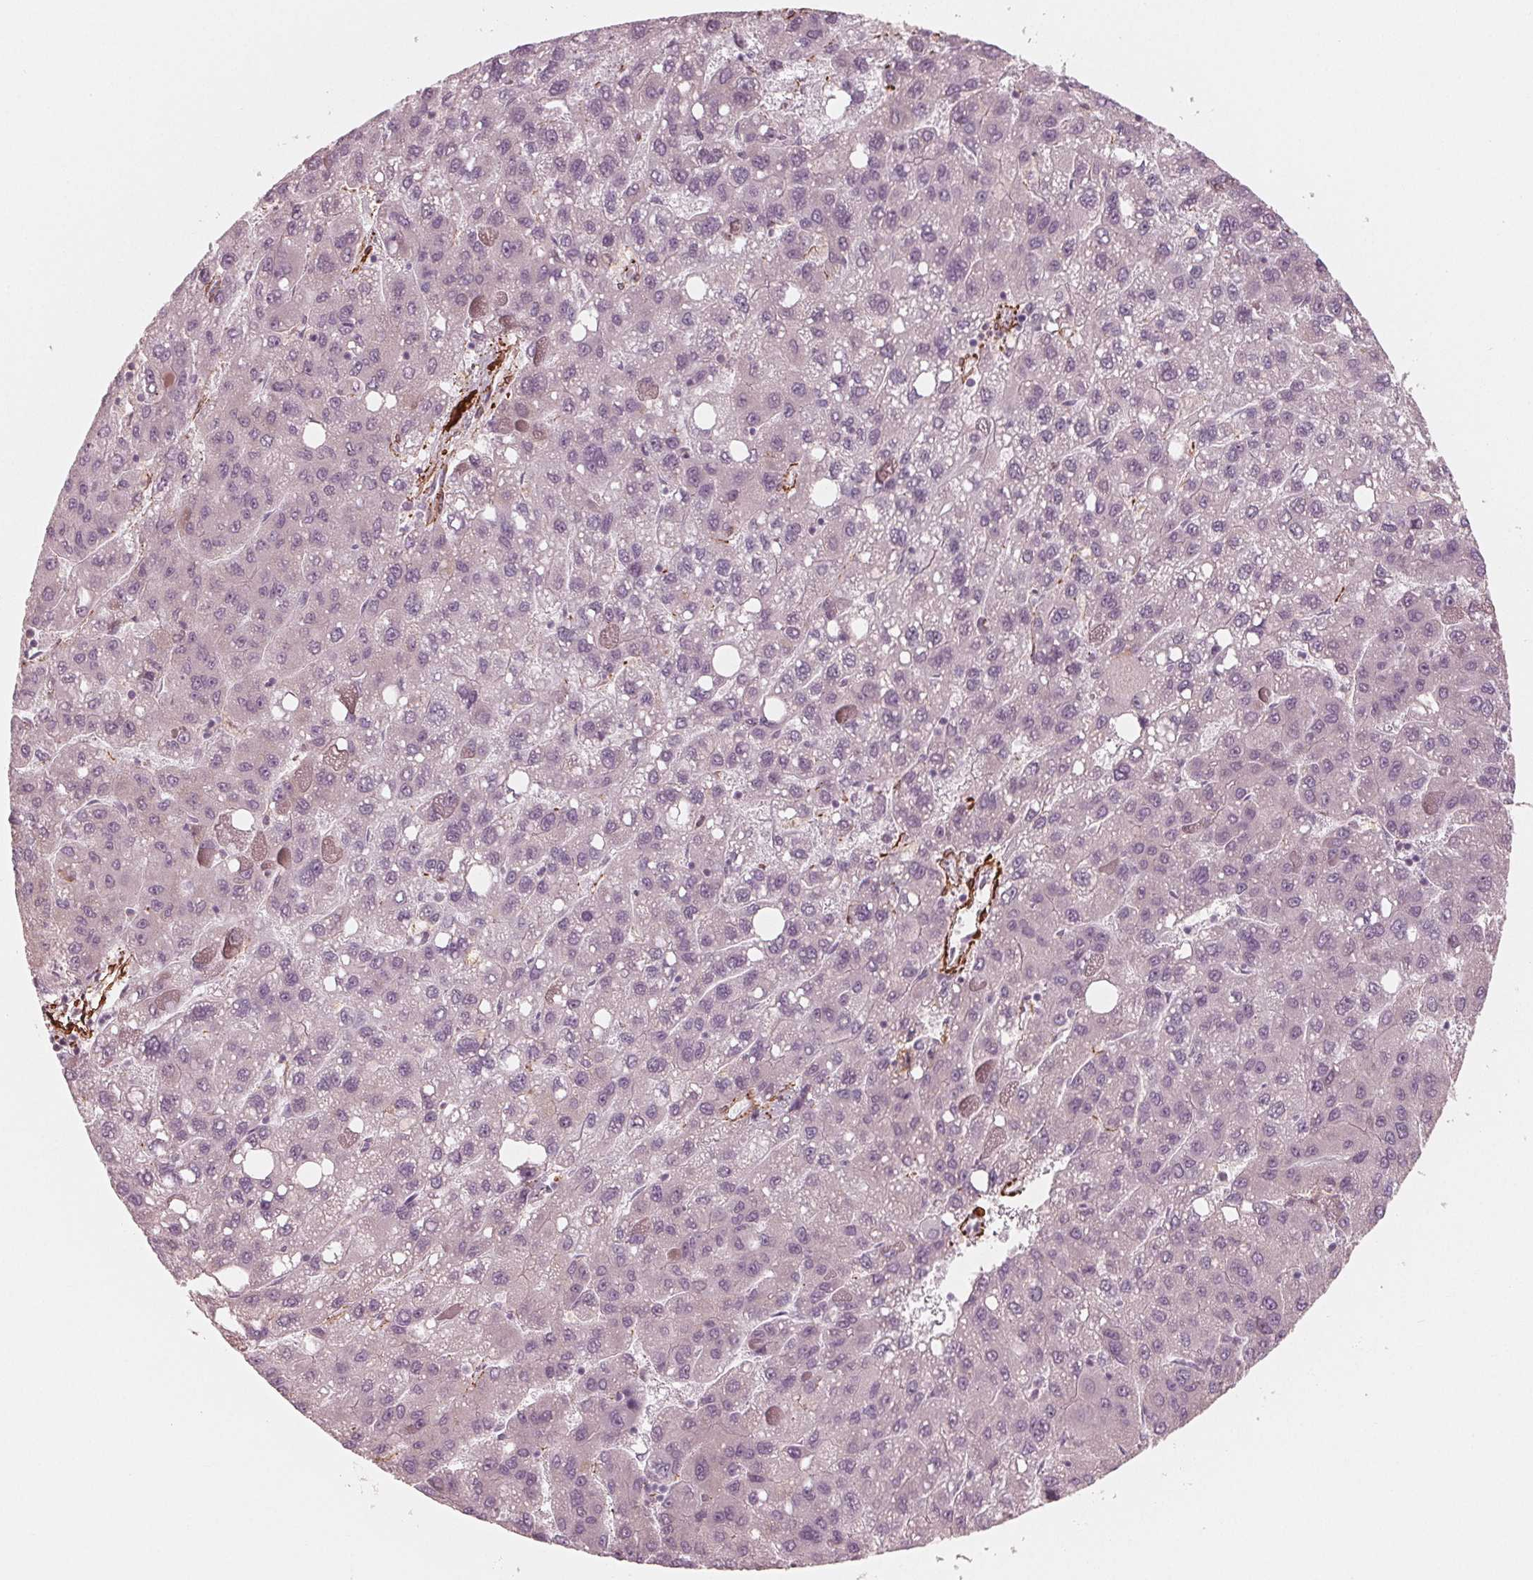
{"staining": {"intensity": "negative", "quantity": "none", "location": "none"}, "tissue": "liver cancer", "cell_type": "Tumor cells", "image_type": "cancer", "snomed": [{"axis": "morphology", "description": "Carcinoma, Hepatocellular, NOS"}, {"axis": "topography", "description": "Liver"}], "caption": "This micrograph is of liver cancer stained with immunohistochemistry to label a protein in brown with the nuclei are counter-stained blue. There is no expression in tumor cells.", "gene": "MIER3", "patient": {"sex": "female", "age": 82}}